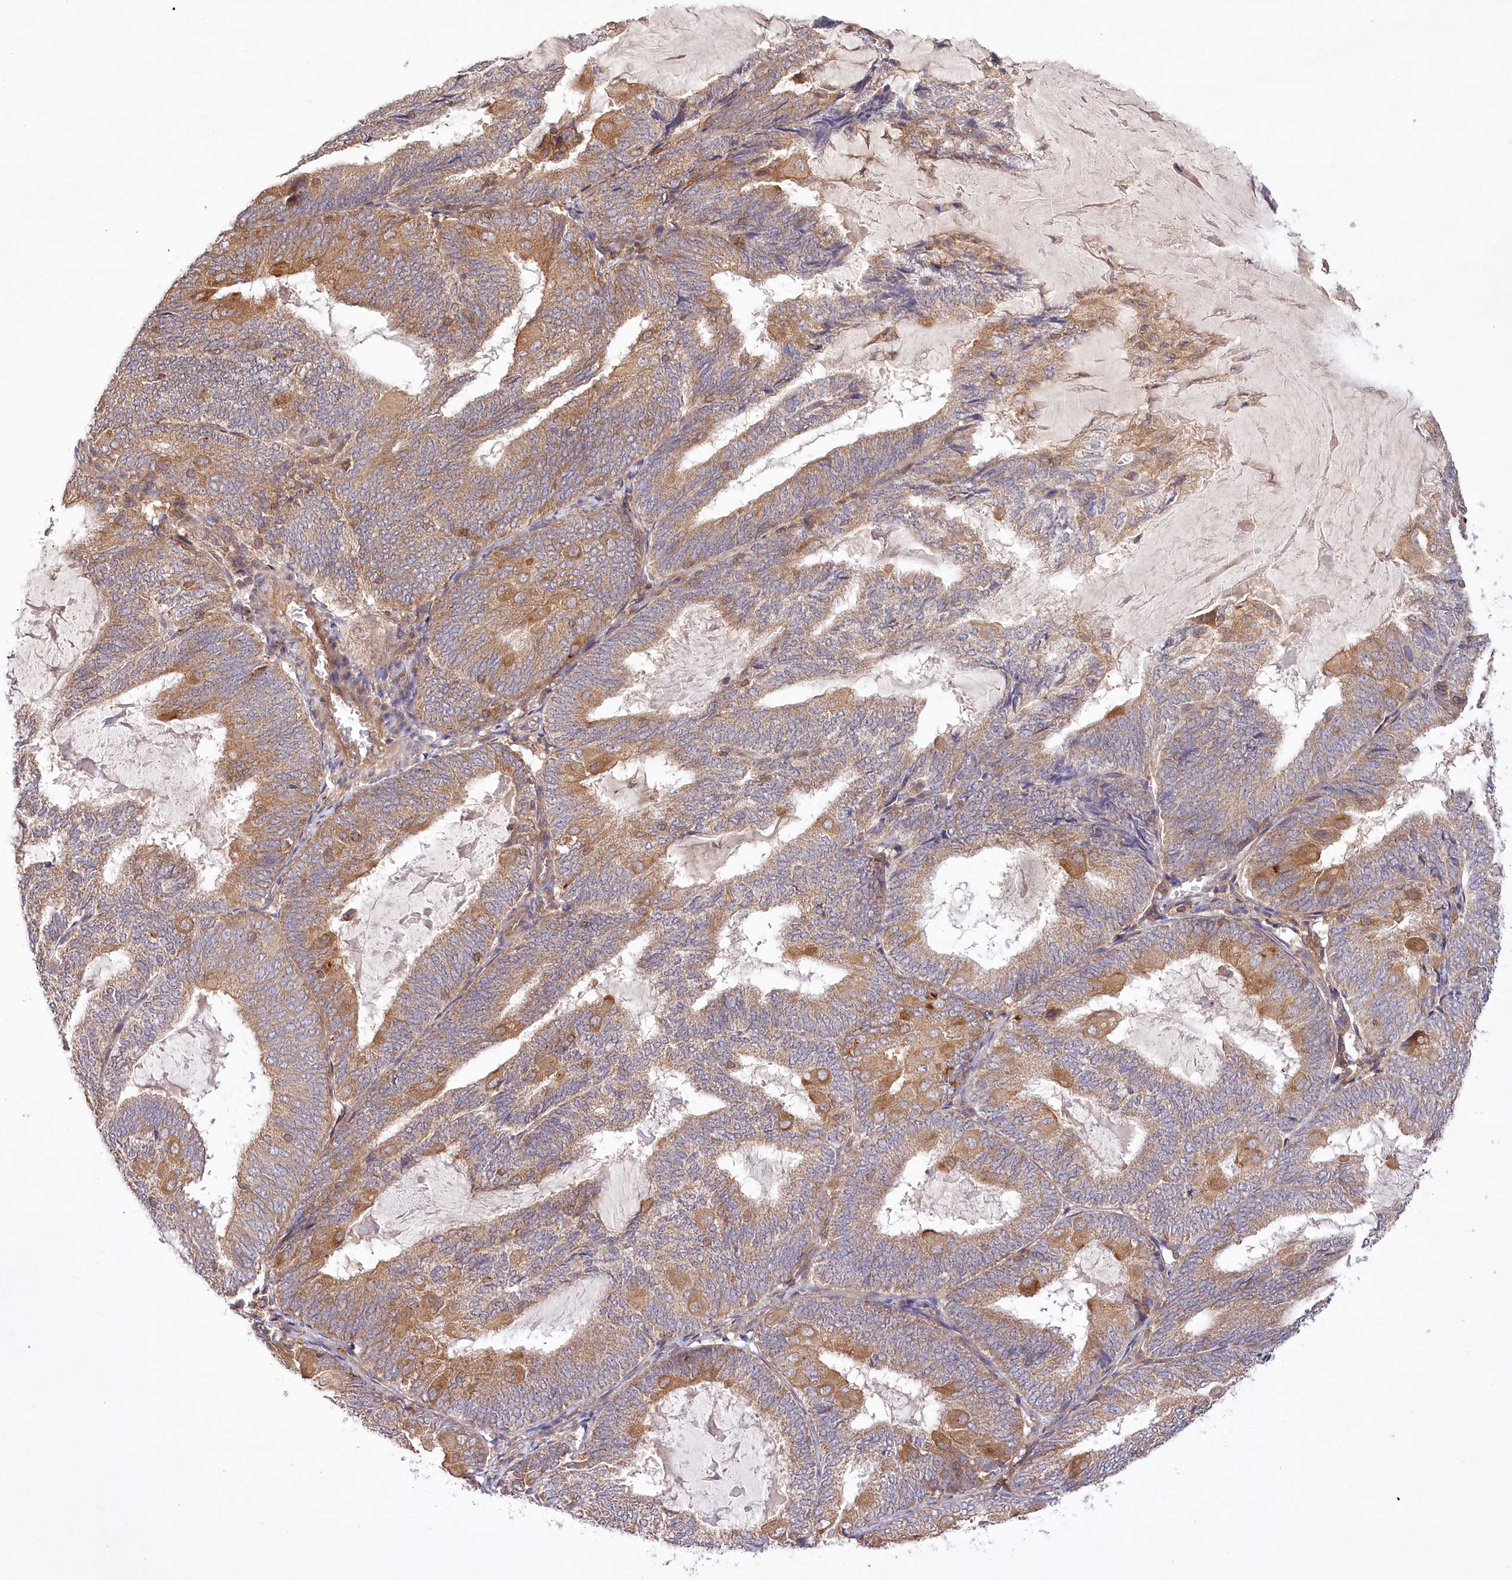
{"staining": {"intensity": "moderate", "quantity": ">75%", "location": "cytoplasmic/membranous"}, "tissue": "endometrial cancer", "cell_type": "Tumor cells", "image_type": "cancer", "snomed": [{"axis": "morphology", "description": "Adenocarcinoma, NOS"}, {"axis": "topography", "description": "Endometrium"}], "caption": "Immunohistochemistry photomicrograph of neoplastic tissue: human adenocarcinoma (endometrial) stained using immunohistochemistry displays medium levels of moderate protein expression localized specifically in the cytoplasmic/membranous of tumor cells, appearing as a cytoplasmic/membranous brown color.", "gene": "LSS", "patient": {"sex": "female", "age": 81}}